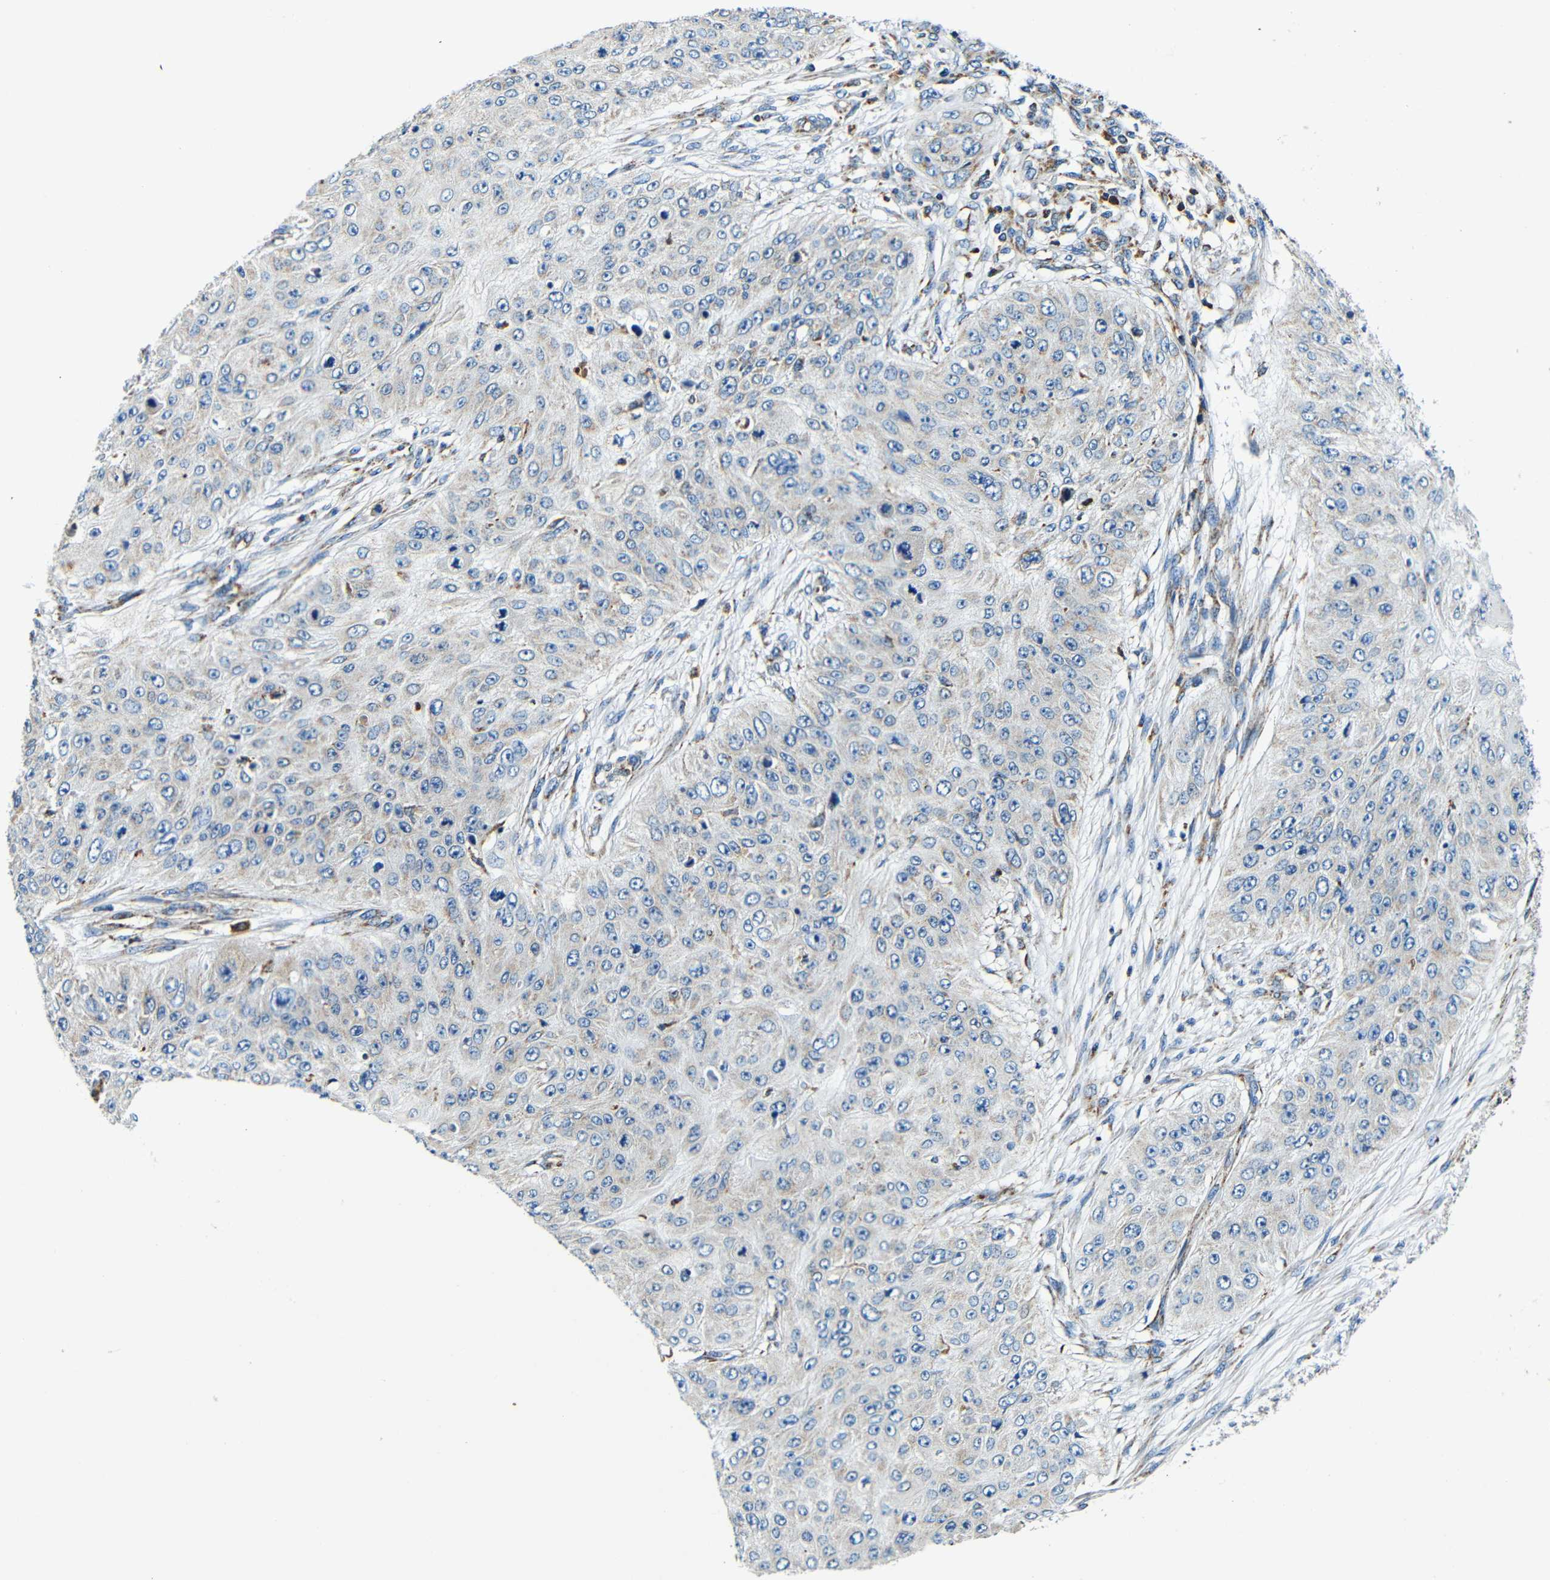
{"staining": {"intensity": "weak", "quantity": "<25%", "location": "cytoplasmic/membranous"}, "tissue": "skin cancer", "cell_type": "Tumor cells", "image_type": "cancer", "snomed": [{"axis": "morphology", "description": "Squamous cell carcinoma, NOS"}, {"axis": "topography", "description": "Skin"}], "caption": "Tumor cells show no significant protein staining in skin squamous cell carcinoma. The staining is performed using DAB brown chromogen with nuclei counter-stained in using hematoxylin.", "gene": "GALNT18", "patient": {"sex": "female", "age": 80}}